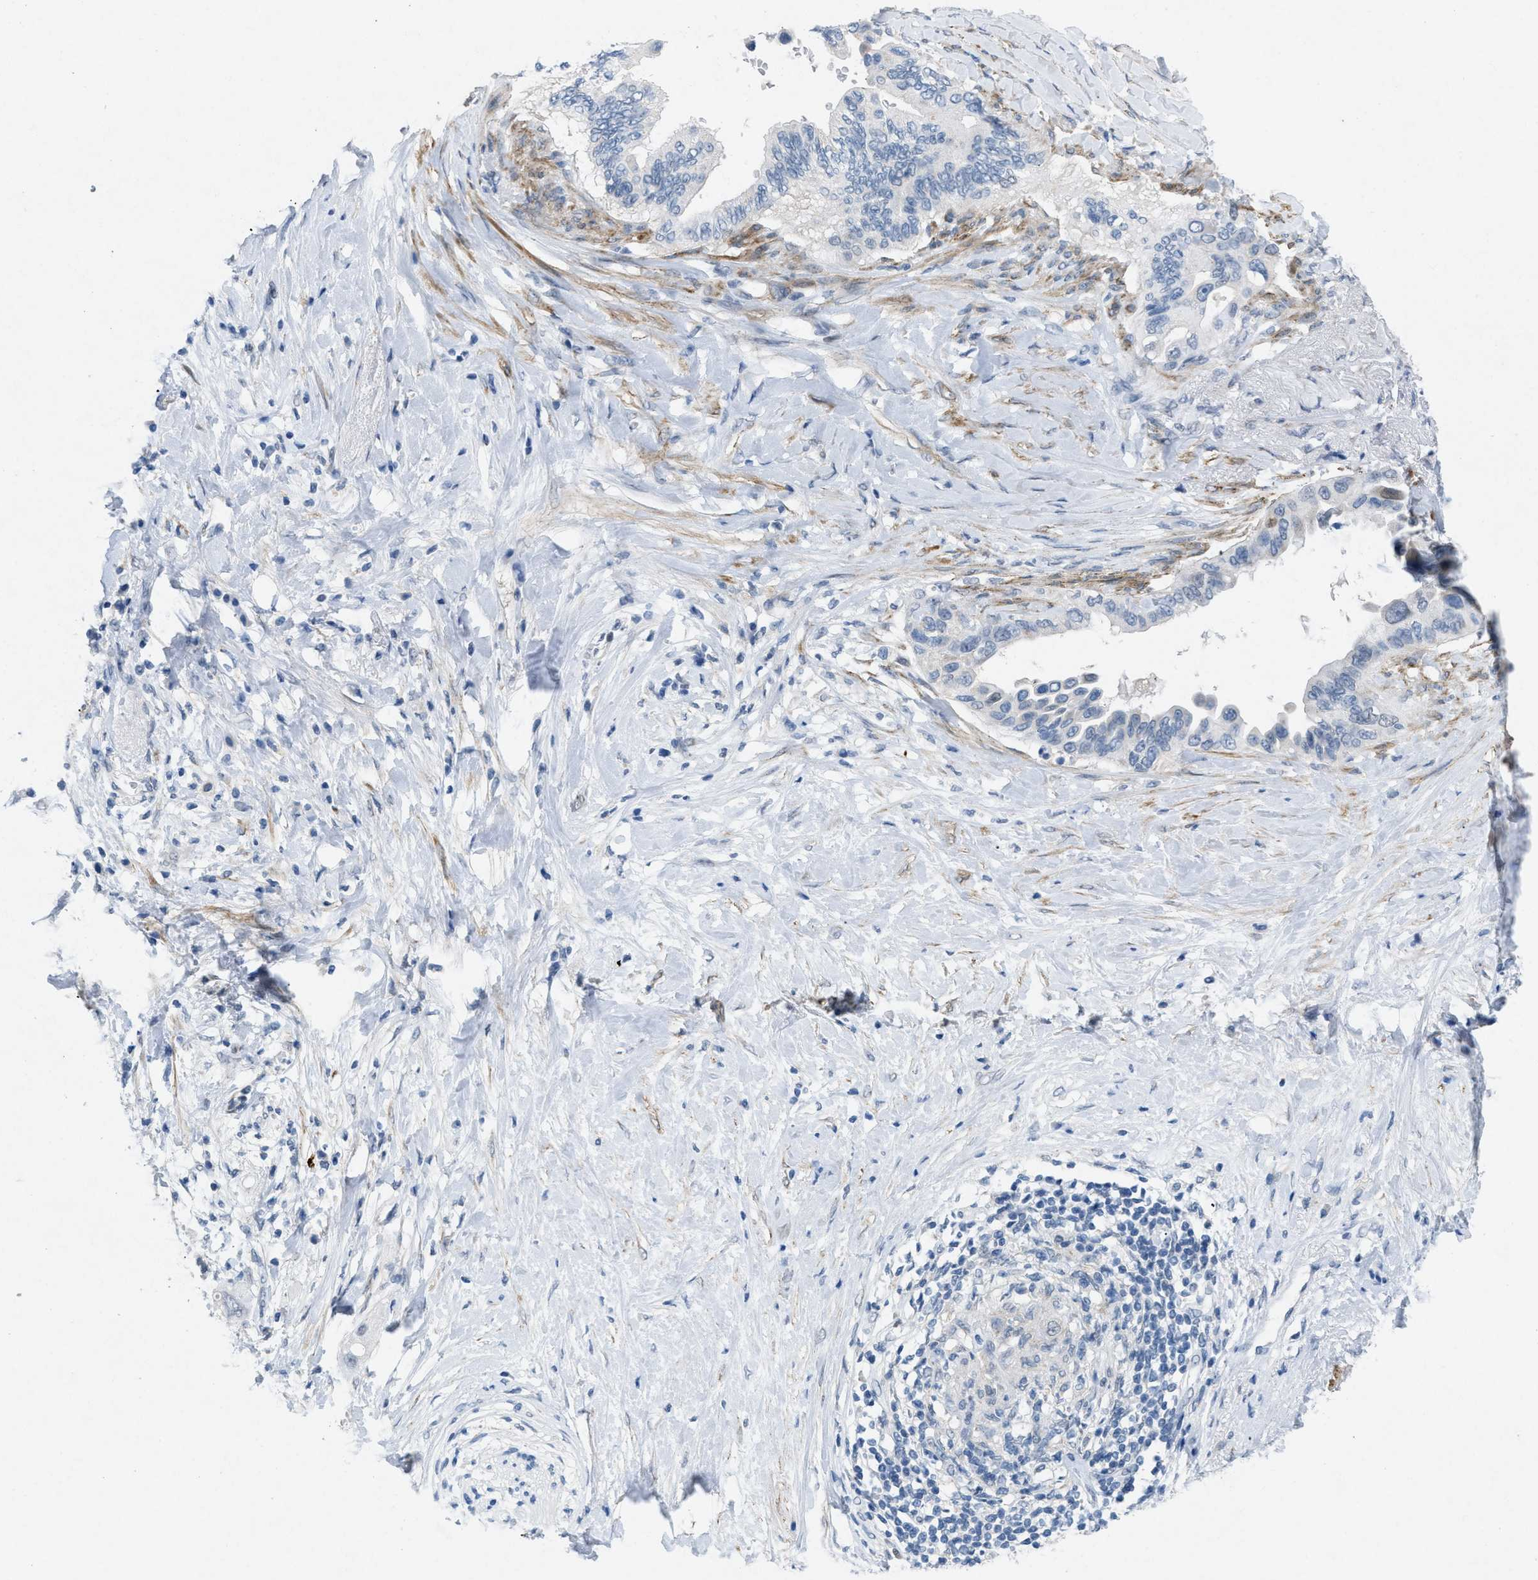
{"staining": {"intensity": "negative", "quantity": "none", "location": "none"}, "tissue": "pancreatic cancer", "cell_type": "Tumor cells", "image_type": "cancer", "snomed": [{"axis": "morphology", "description": "Adenocarcinoma, NOS"}, {"axis": "topography", "description": "Pancreas"}], "caption": "Pancreatic adenocarcinoma stained for a protein using immunohistochemistry exhibits no expression tumor cells.", "gene": "TASOR", "patient": {"sex": "female", "age": 56}}